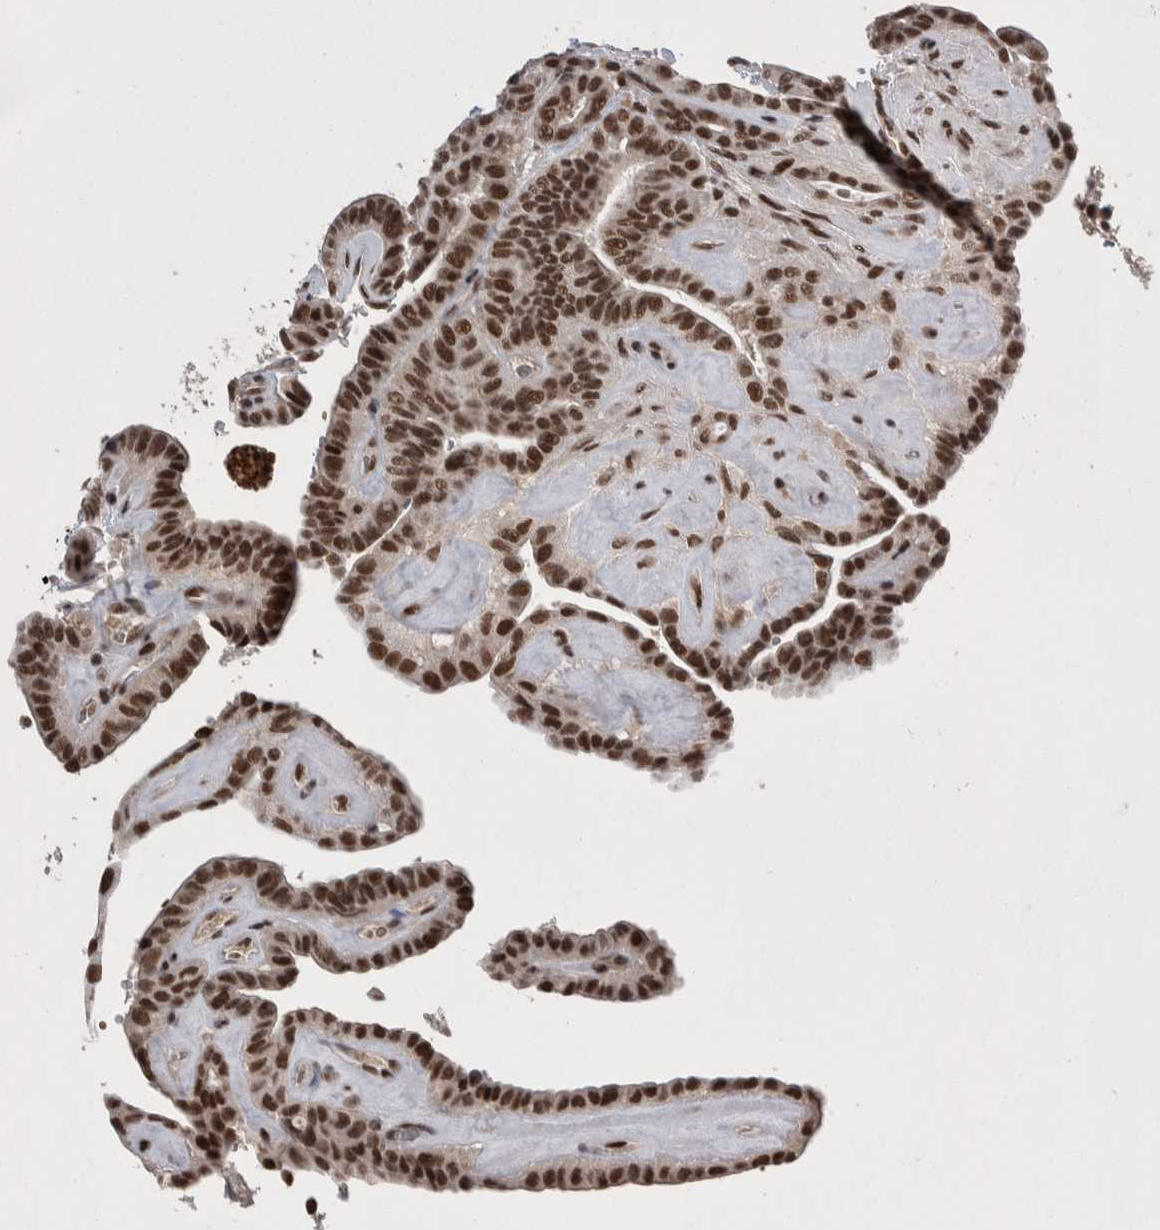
{"staining": {"intensity": "strong", "quantity": ">75%", "location": "nuclear"}, "tissue": "thyroid cancer", "cell_type": "Tumor cells", "image_type": "cancer", "snomed": [{"axis": "morphology", "description": "Papillary adenocarcinoma, NOS"}, {"axis": "topography", "description": "Thyroid gland"}], "caption": "Protein staining by immunohistochemistry (IHC) displays strong nuclear positivity in about >75% of tumor cells in papillary adenocarcinoma (thyroid).", "gene": "DMTF1", "patient": {"sex": "male", "age": 77}}